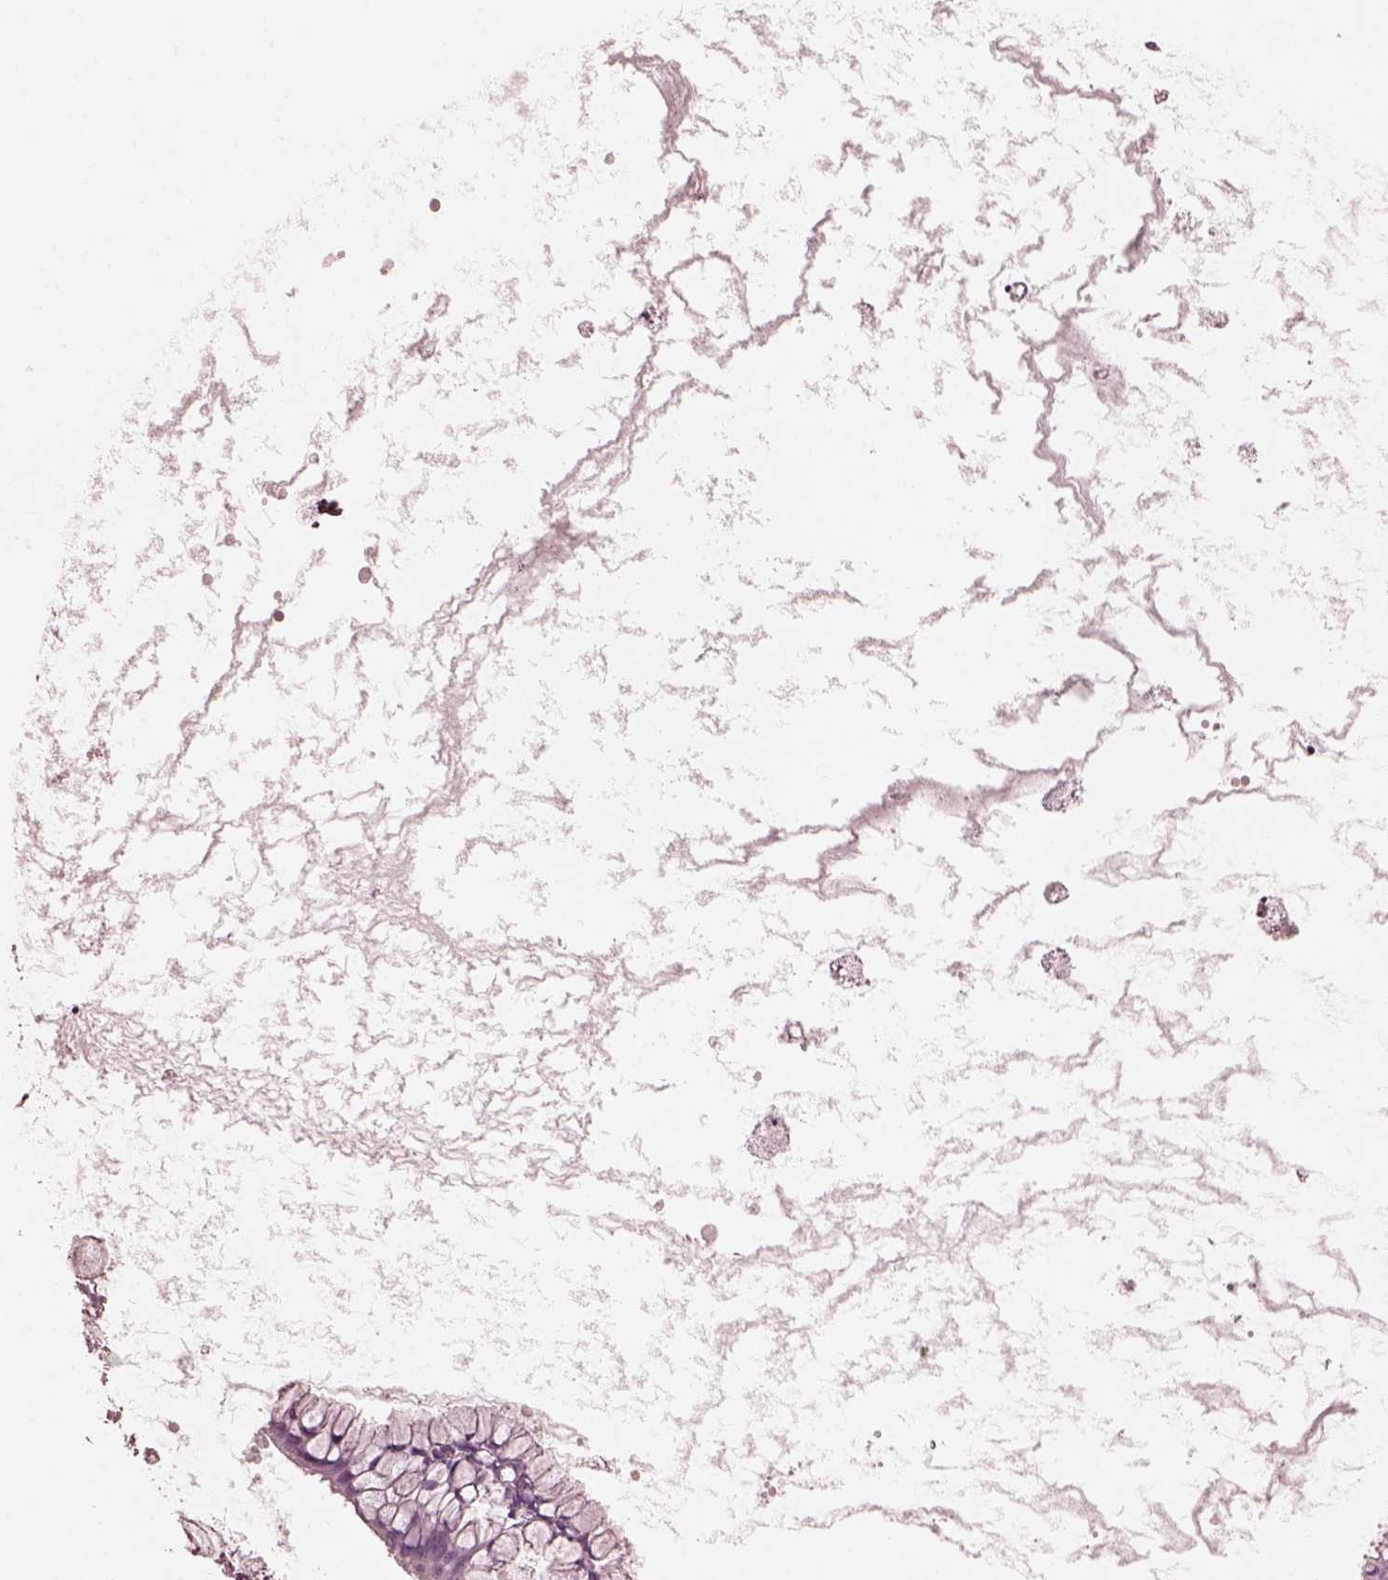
{"staining": {"intensity": "negative", "quantity": "none", "location": "none"}, "tissue": "ovarian cancer", "cell_type": "Tumor cells", "image_type": "cancer", "snomed": [{"axis": "morphology", "description": "Cystadenocarcinoma, mucinous, NOS"}, {"axis": "topography", "description": "Ovary"}], "caption": "Tumor cells show no significant staining in ovarian mucinous cystadenocarcinoma. (DAB IHC visualized using brightfield microscopy, high magnification).", "gene": "CGA", "patient": {"sex": "female", "age": 41}}